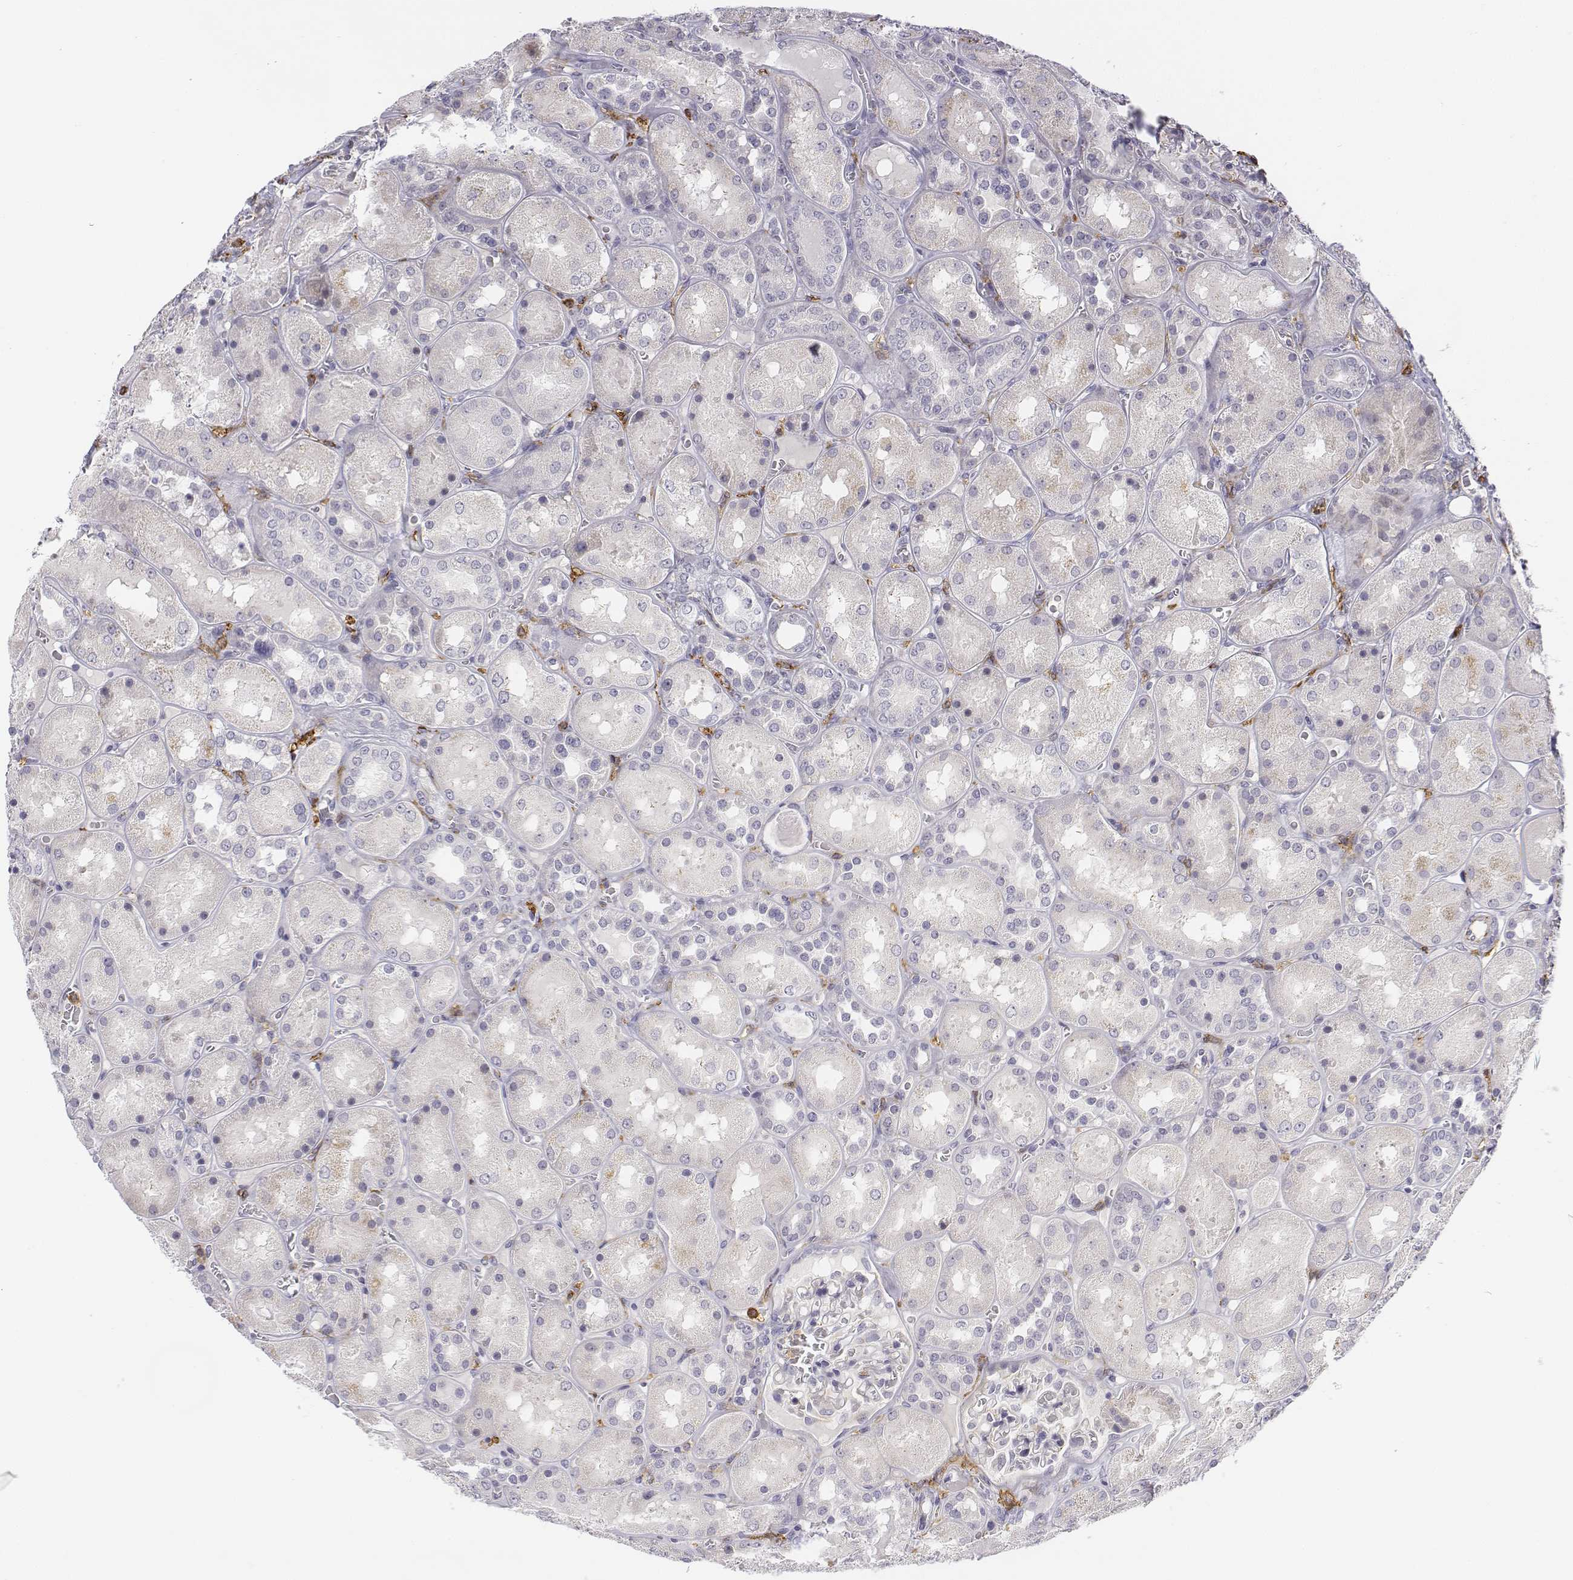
{"staining": {"intensity": "negative", "quantity": "none", "location": "none"}, "tissue": "kidney", "cell_type": "Cells in glomeruli", "image_type": "normal", "snomed": [{"axis": "morphology", "description": "Normal tissue, NOS"}, {"axis": "topography", "description": "Kidney"}], "caption": "Micrograph shows no protein expression in cells in glomeruli of benign kidney. The staining is performed using DAB (3,3'-diaminobenzidine) brown chromogen with nuclei counter-stained in using hematoxylin.", "gene": "CD14", "patient": {"sex": "male", "age": 73}}